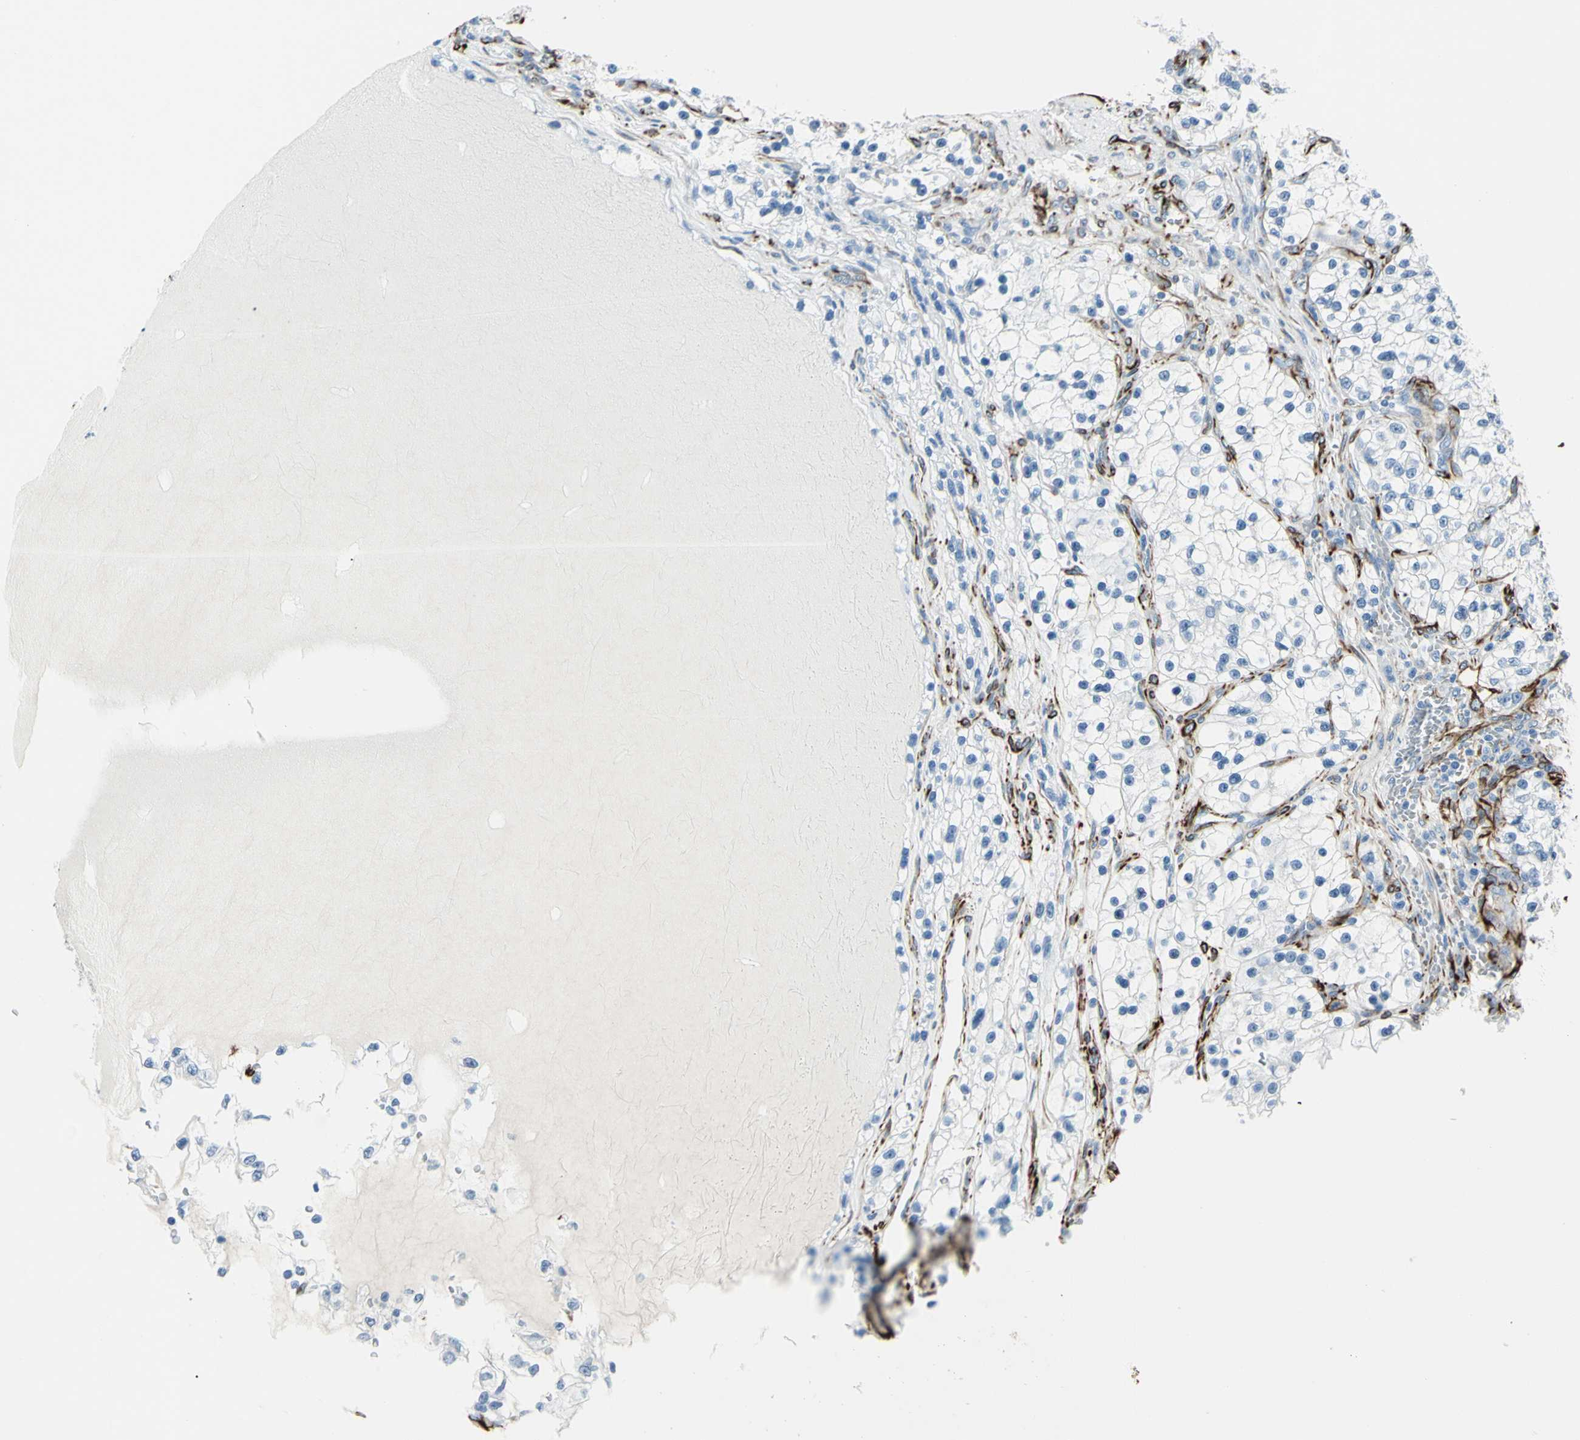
{"staining": {"intensity": "negative", "quantity": "none", "location": "none"}, "tissue": "renal cancer", "cell_type": "Tumor cells", "image_type": "cancer", "snomed": [{"axis": "morphology", "description": "Adenocarcinoma, NOS"}, {"axis": "topography", "description": "Kidney"}], "caption": "Immunohistochemical staining of human renal cancer (adenocarcinoma) displays no significant positivity in tumor cells.", "gene": "PTH2R", "patient": {"sex": "female", "age": 57}}